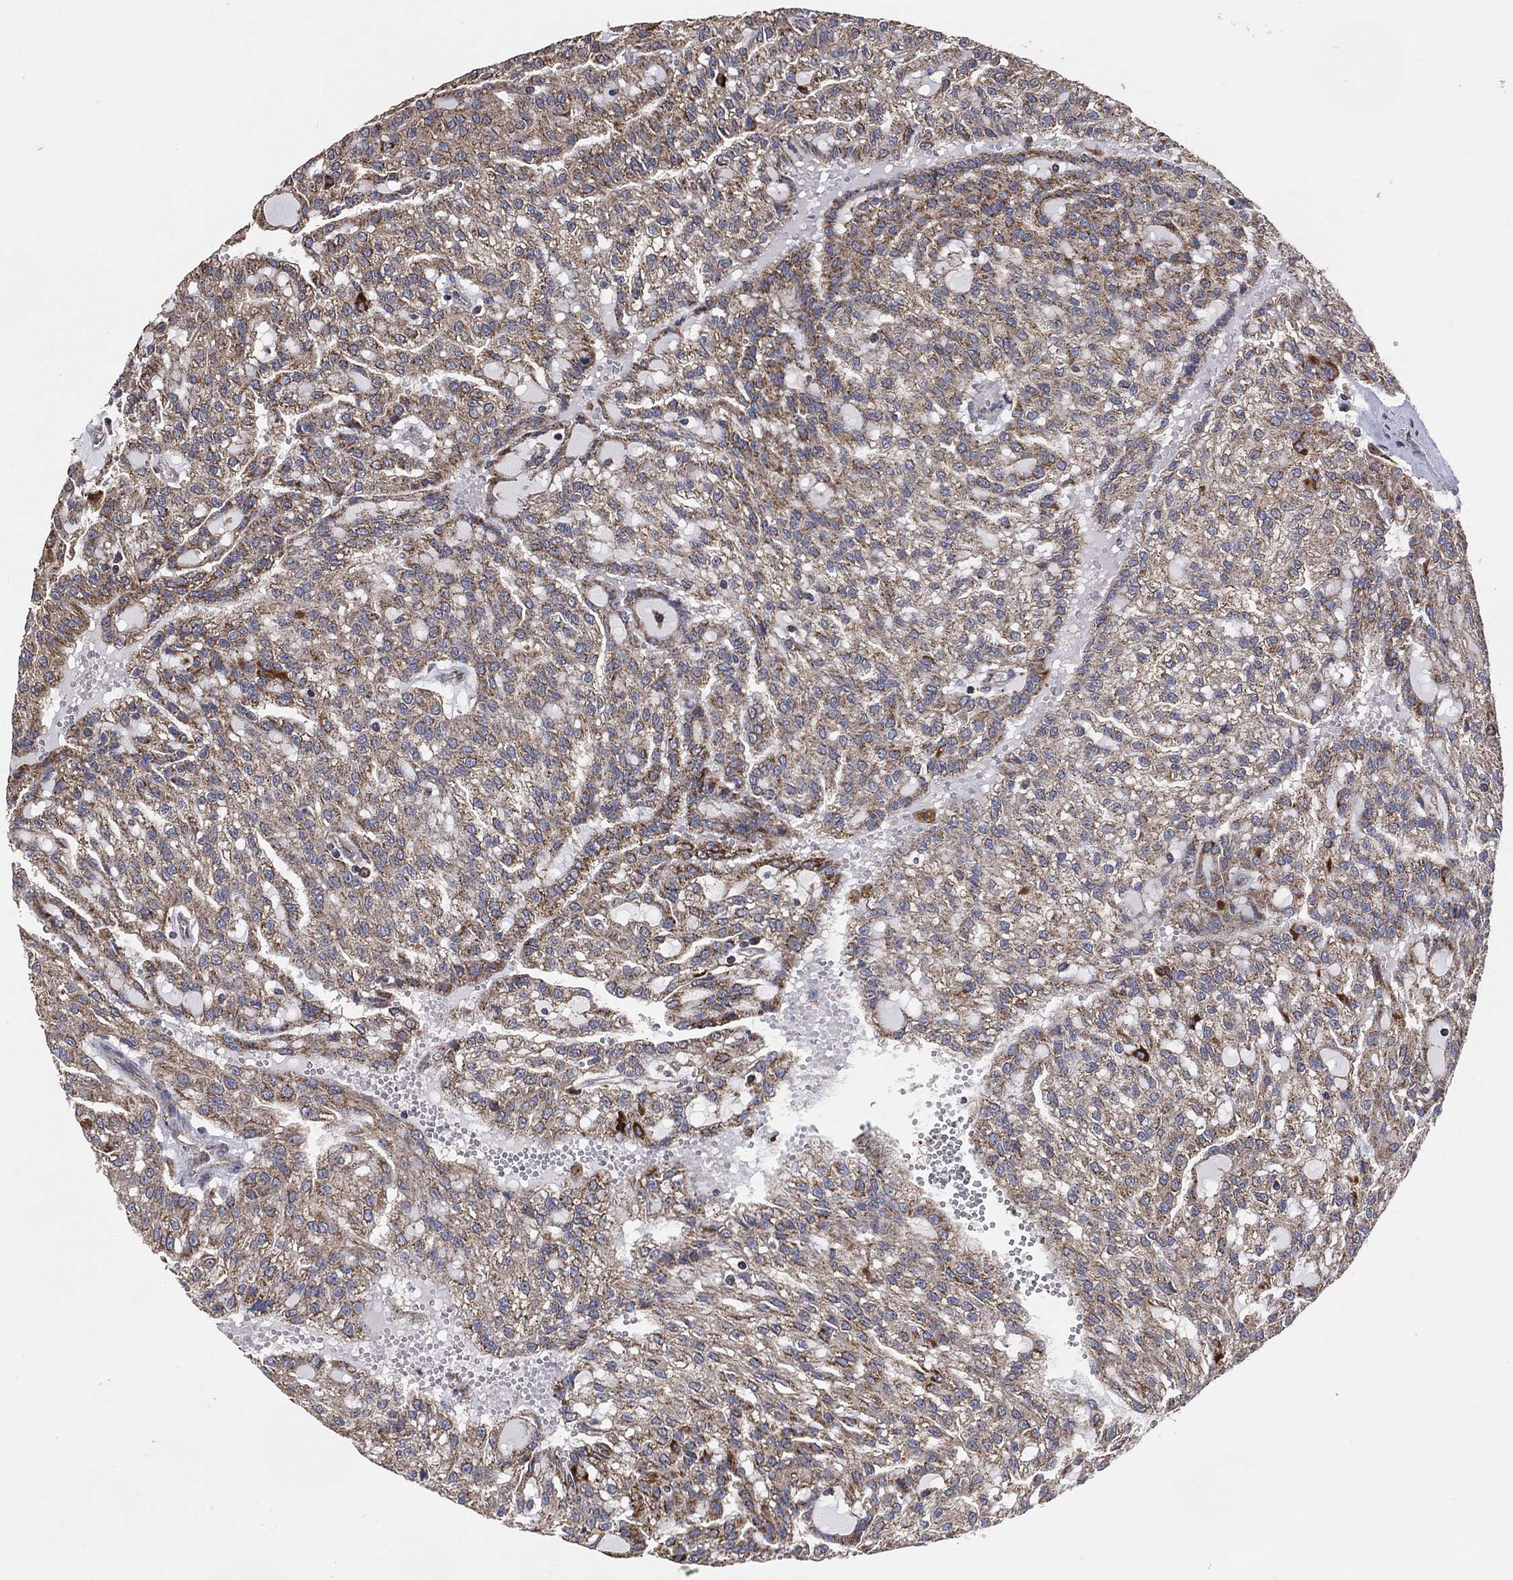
{"staining": {"intensity": "moderate", "quantity": ">75%", "location": "cytoplasmic/membranous"}, "tissue": "renal cancer", "cell_type": "Tumor cells", "image_type": "cancer", "snomed": [{"axis": "morphology", "description": "Adenocarcinoma, NOS"}, {"axis": "topography", "description": "Kidney"}], "caption": "Immunohistochemistry photomicrograph of neoplastic tissue: human renal cancer stained using immunohistochemistry shows medium levels of moderate protein expression localized specifically in the cytoplasmic/membranous of tumor cells, appearing as a cytoplasmic/membranous brown color.", "gene": "LIMD1", "patient": {"sex": "male", "age": 63}}